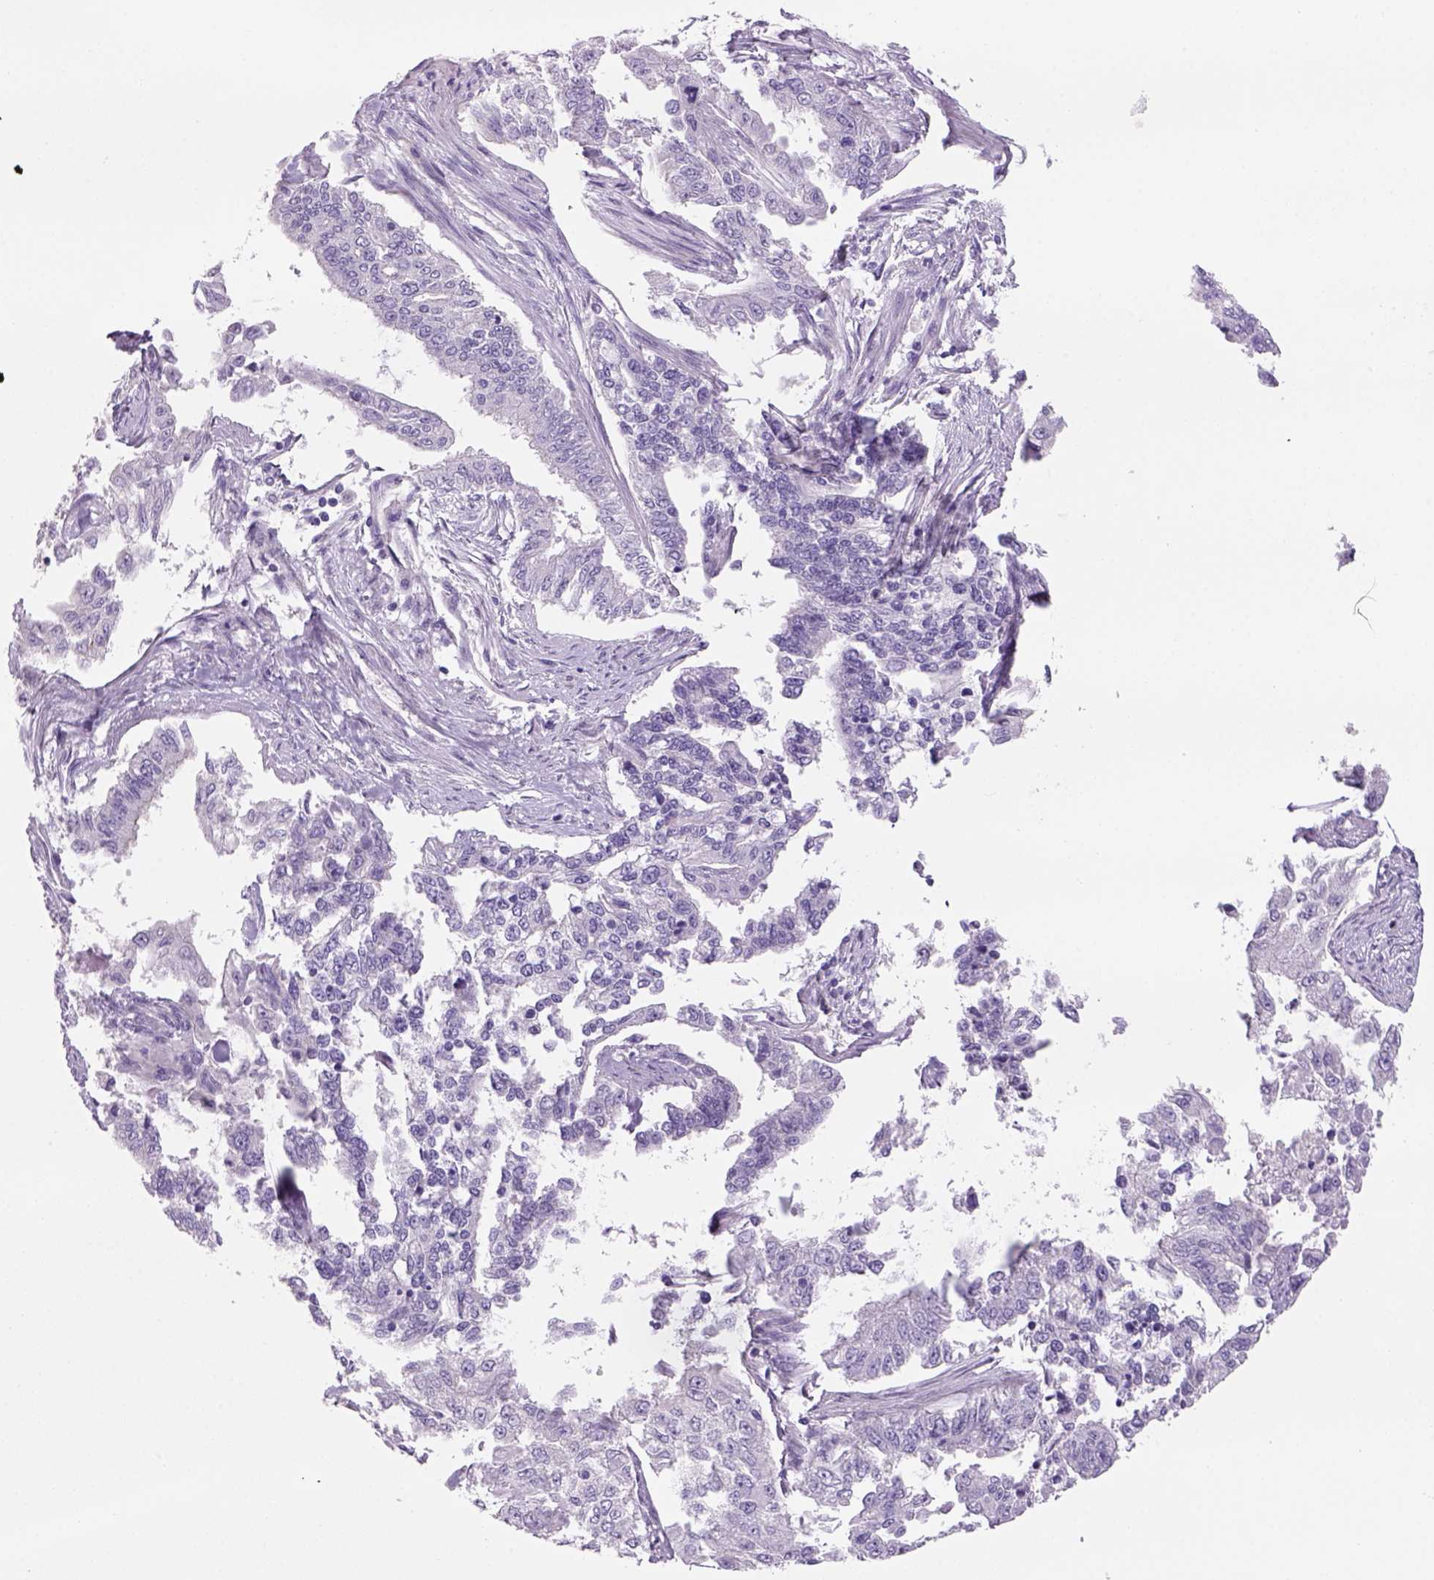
{"staining": {"intensity": "negative", "quantity": "none", "location": "none"}, "tissue": "endometrial cancer", "cell_type": "Tumor cells", "image_type": "cancer", "snomed": [{"axis": "morphology", "description": "Adenocarcinoma, NOS"}, {"axis": "topography", "description": "Uterus"}], "caption": "This is an IHC histopathology image of endometrial cancer. There is no positivity in tumor cells.", "gene": "TENM4", "patient": {"sex": "female", "age": 59}}